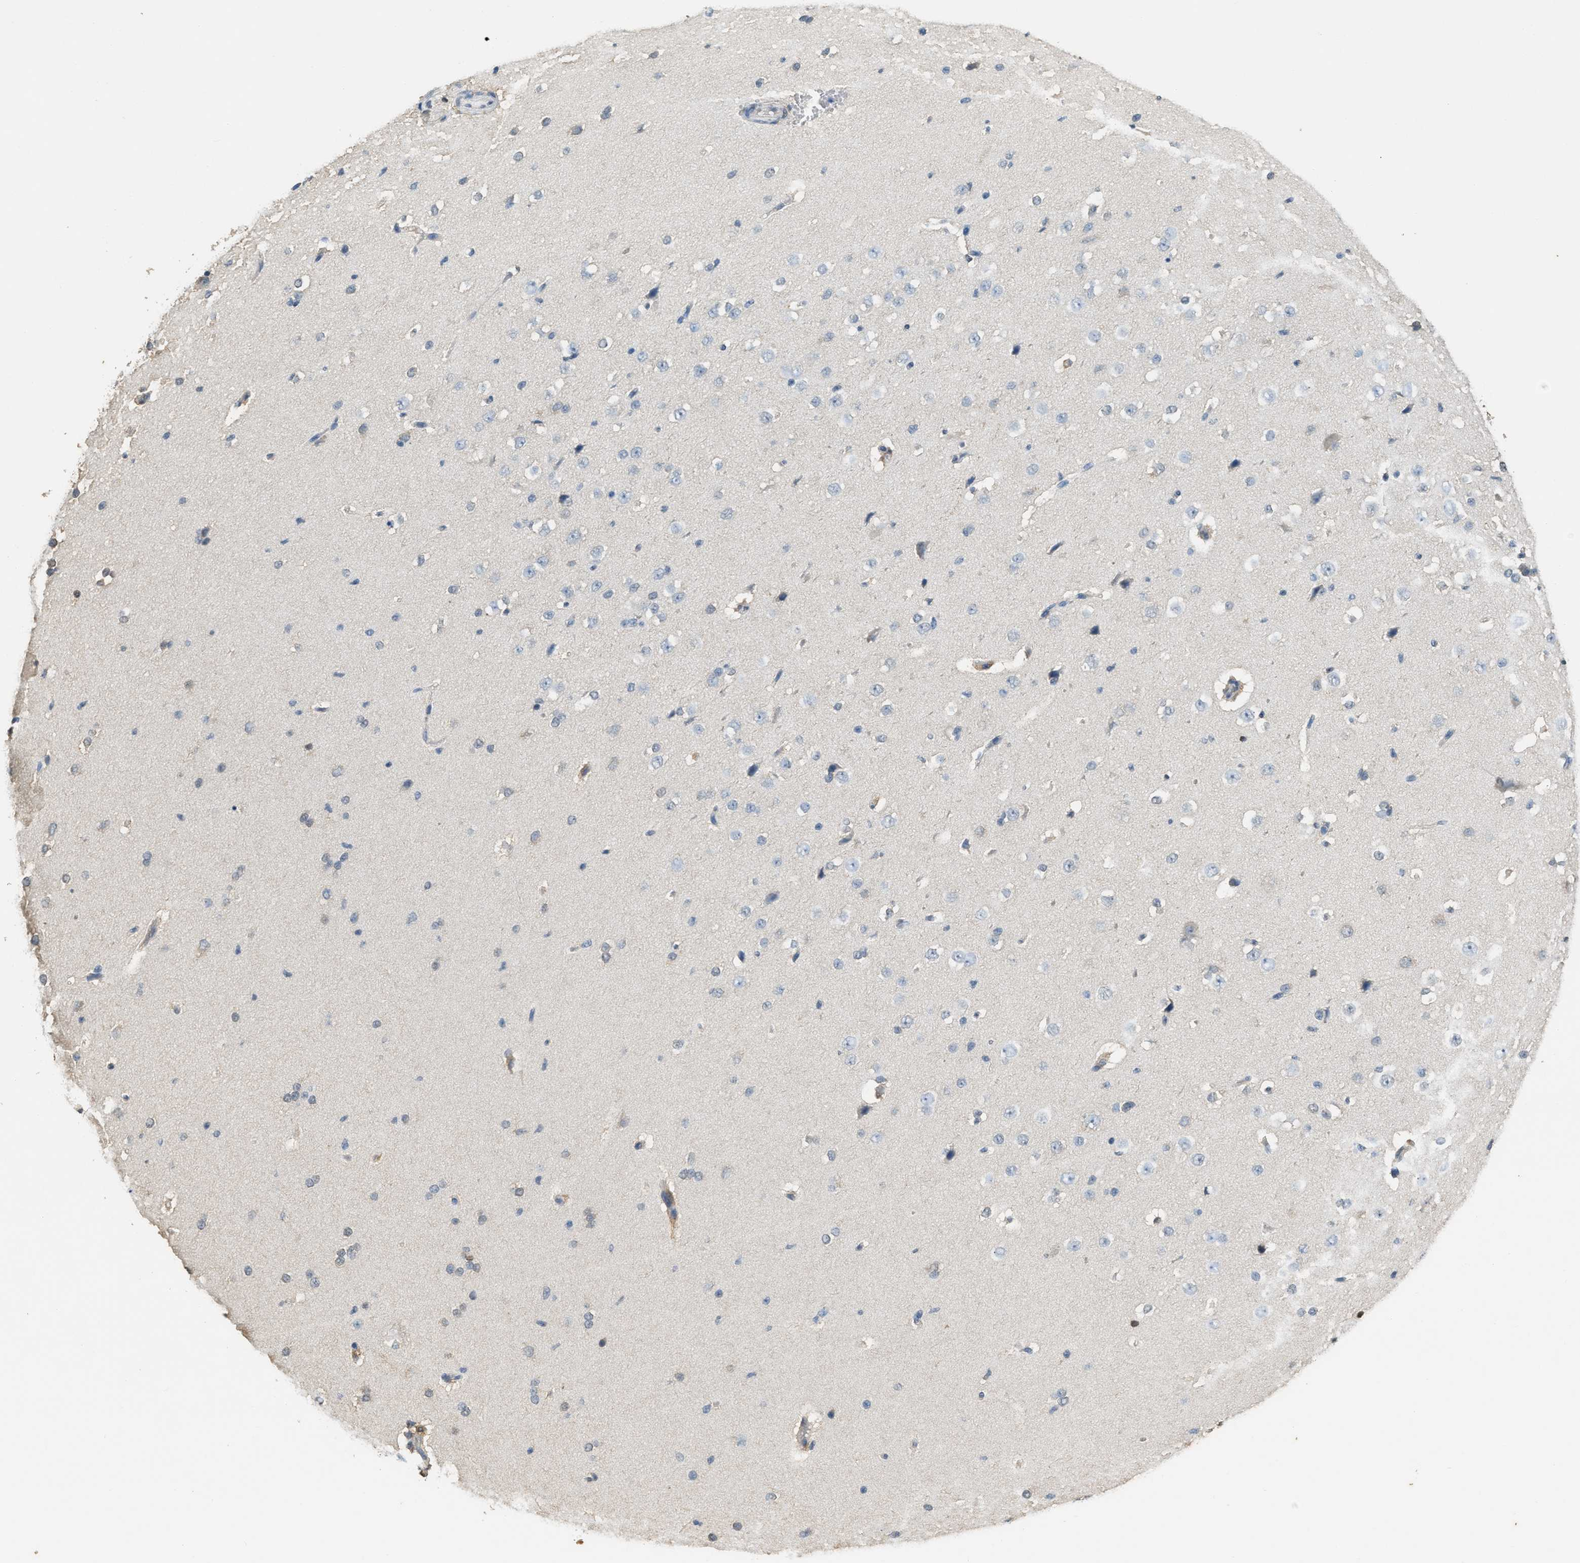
{"staining": {"intensity": "weak", "quantity": "<25%", "location": "cytoplasmic/membranous"}, "tissue": "cerebral cortex", "cell_type": "Endothelial cells", "image_type": "normal", "snomed": [{"axis": "morphology", "description": "Normal tissue, NOS"}, {"axis": "morphology", "description": "Developmental malformation"}, {"axis": "topography", "description": "Cerebral cortex"}], "caption": "IHC histopathology image of benign cerebral cortex stained for a protein (brown), which exhibits no positivity in endothelial cells. The staining was performed using DAB to visualize the protein expression in brown, while the nuclei were stained in blue with hematoxylin (Magnification: 20x).", "gene": "GCN1", "patient": {"sex": "female", "age": 30}}